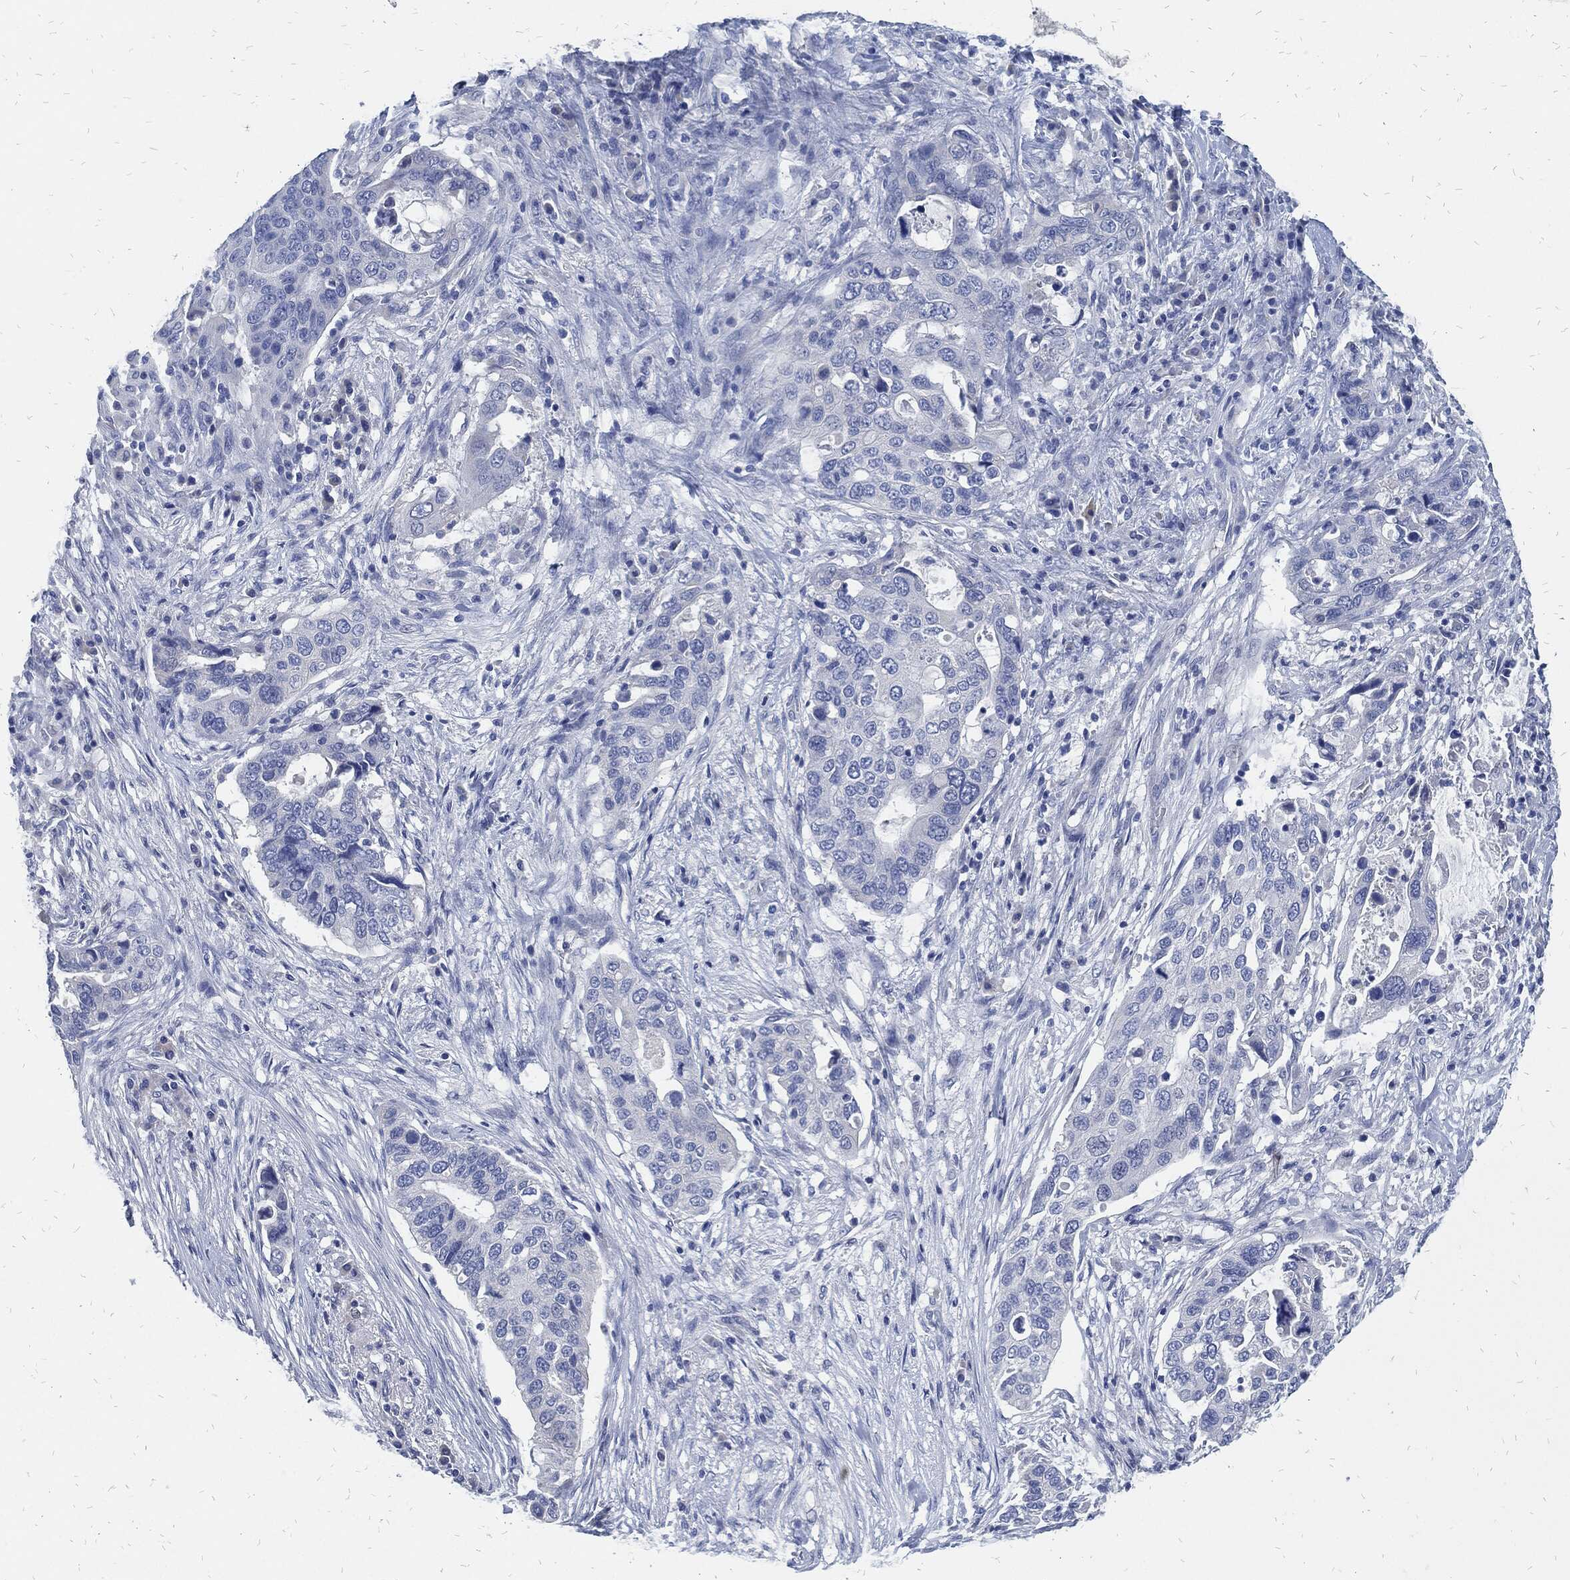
{"staining": {"intensity": "negative", "quantity": "none", "location": "none"}, "tissue": "stomach cancer", "cell_type": "Tumor cells", "image_type": "cancer", "snomed": [{"axis": "morphology", "description": "Adenocarcinoma, NOS"}, {"axis": "topography", "description": "Stomach"}], "caption": "IHC of stomach adenocarcinoma shows no positivity in tumor cells.", "gene": "FABP4", "patient": {"sex": "male", "age": 54}}